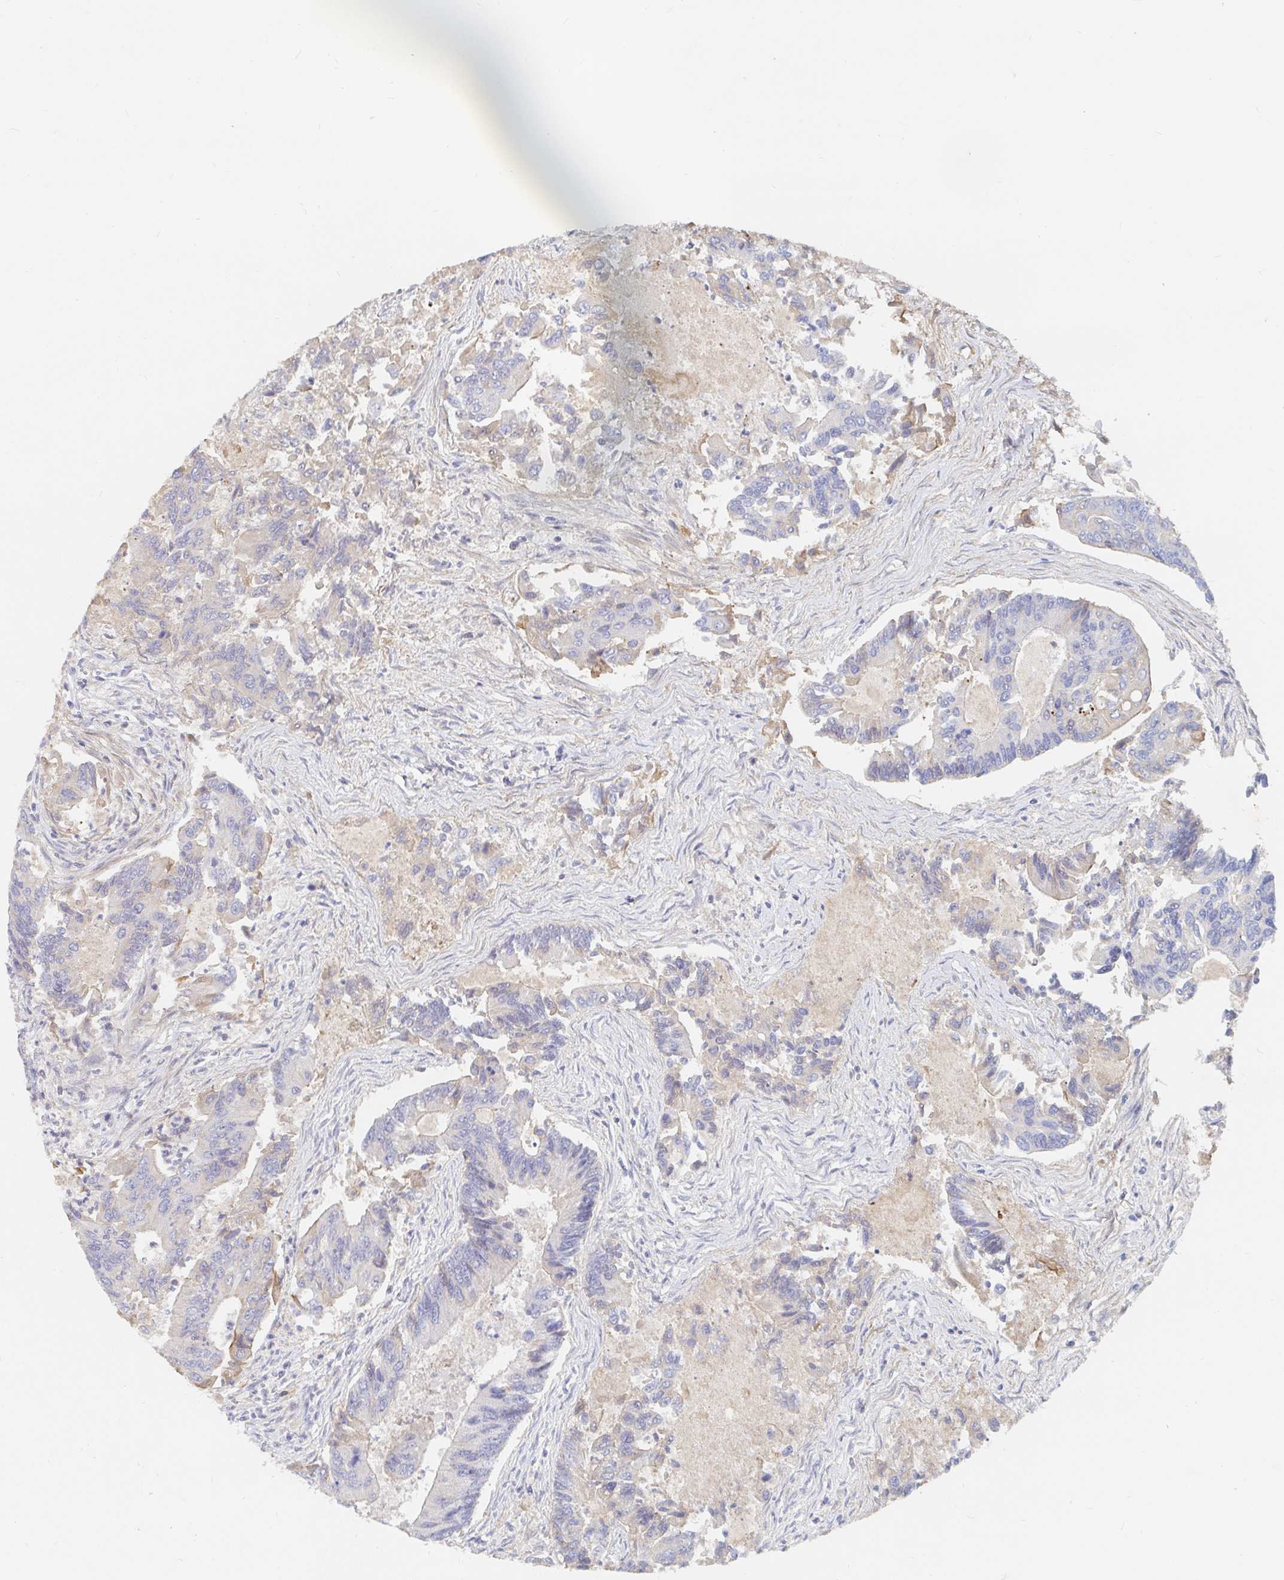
{"staining": {"intensity": "negative", "quantity": "none", "location": "none"}, "tissue": "colorectal cancer", "cell_type": "Tumor cells", "image_type": "cancer", "snomed": [{"axis": "morphology", "description": "Adenocarcinoma, NOS"}, {"axis": "topography", "description": "Colon"}], "caption": "Immunohistochemical staining of human colorectal adenocarcinoma reveals no significant positivity in tumor cells.", "gene": "NME9", "patient": {"sex": "female", "age": 67}}